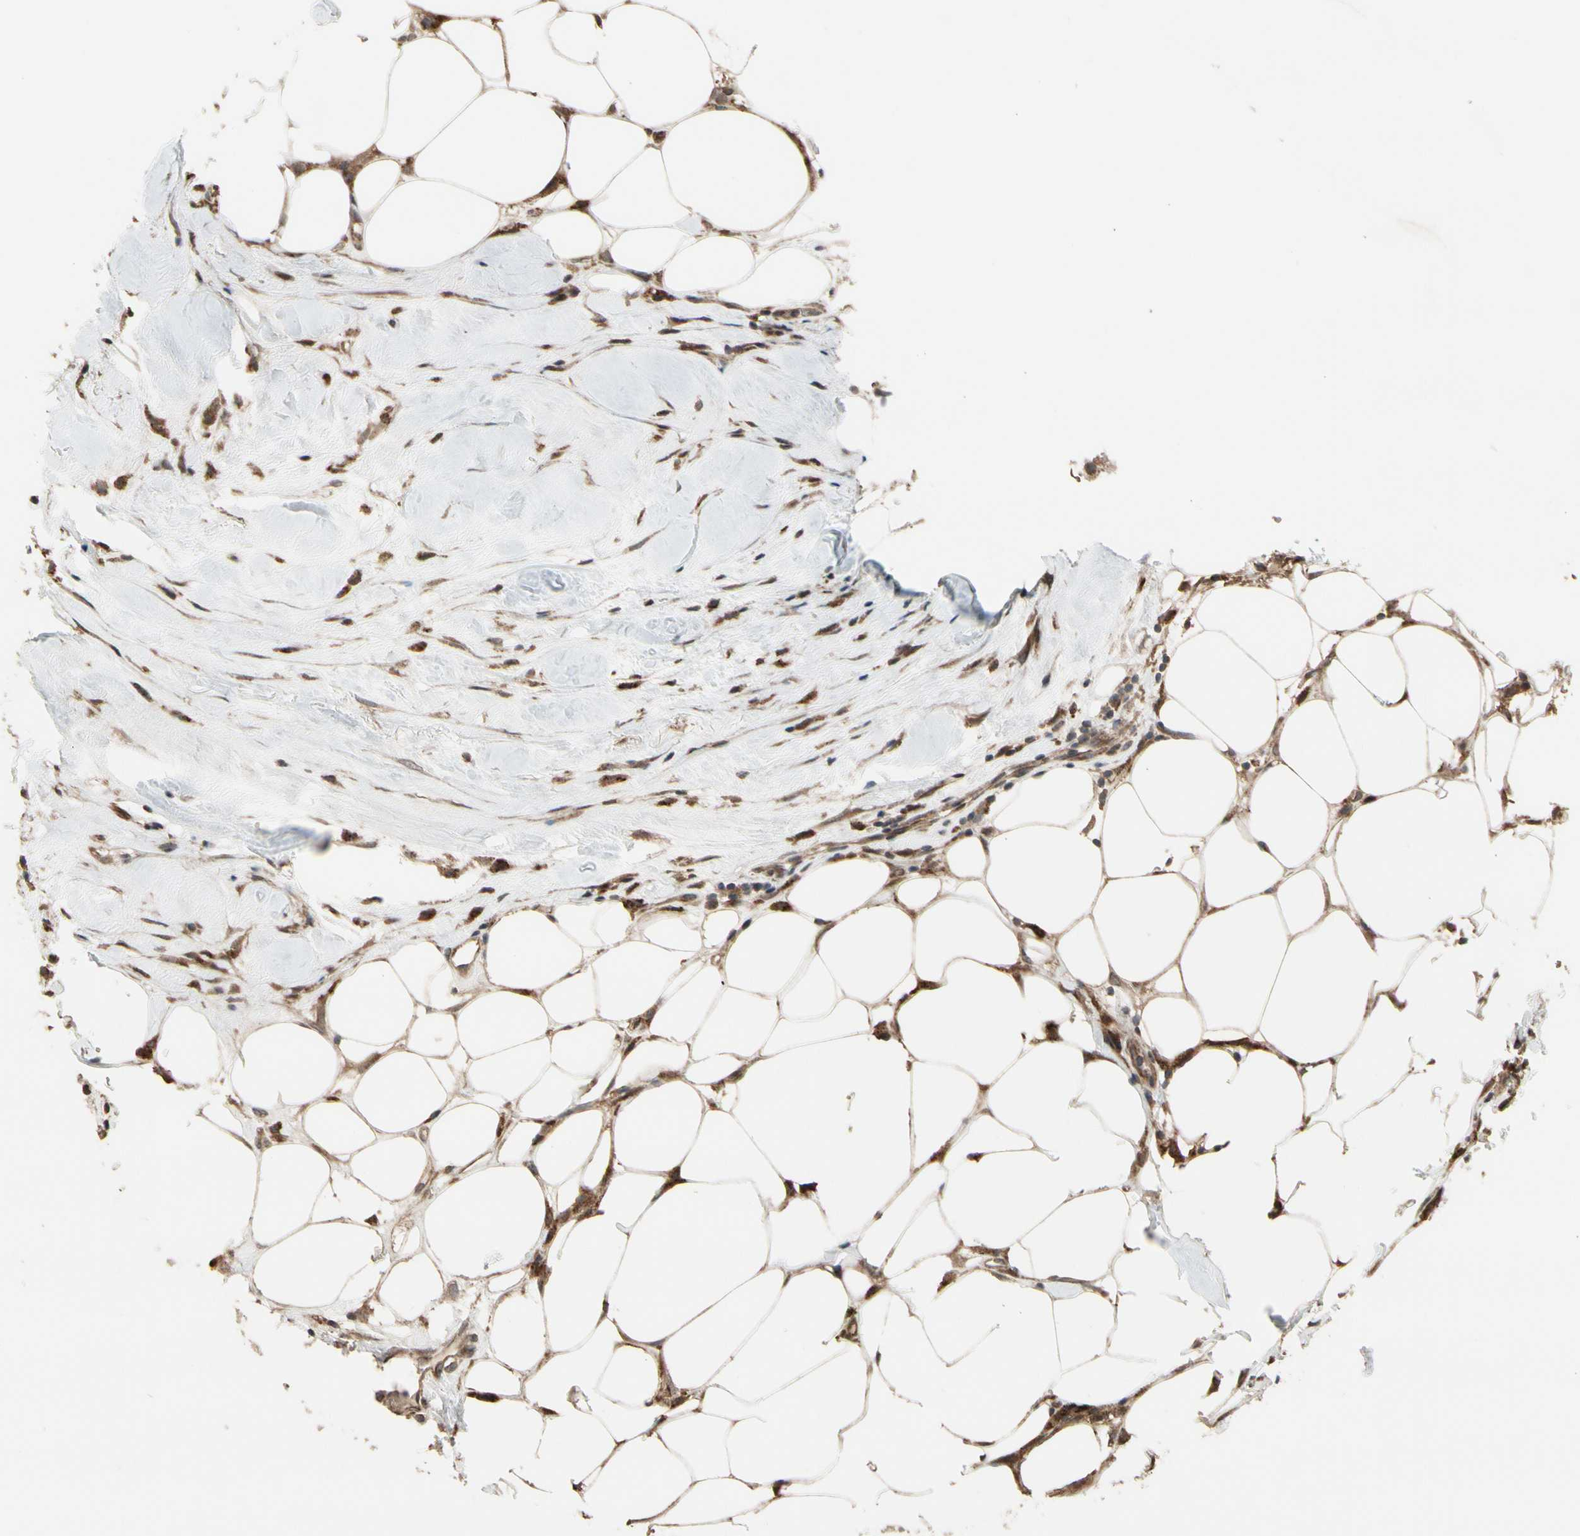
{"staining": {"intensity": "negative", "quantity": "none", "location": "none"}, "tissue": "breast cancer", "cell_type": "Tumor cells", "image_type": "cancer", "snomed": [{"axis": "morphology", "description": "Duct carcinoma"}, {"axis": "topography", "description": "Breast"}], "caption": "A high-resolution image shows immunohistochemistry (IHC) staining of intraductal carcinoma (breast), which shows no significant staining in tumor cells. (DAB immunohistochemistry, high magnification).", "gene": "CSF1R", "patient": {"sex": "female", "age": 37}}